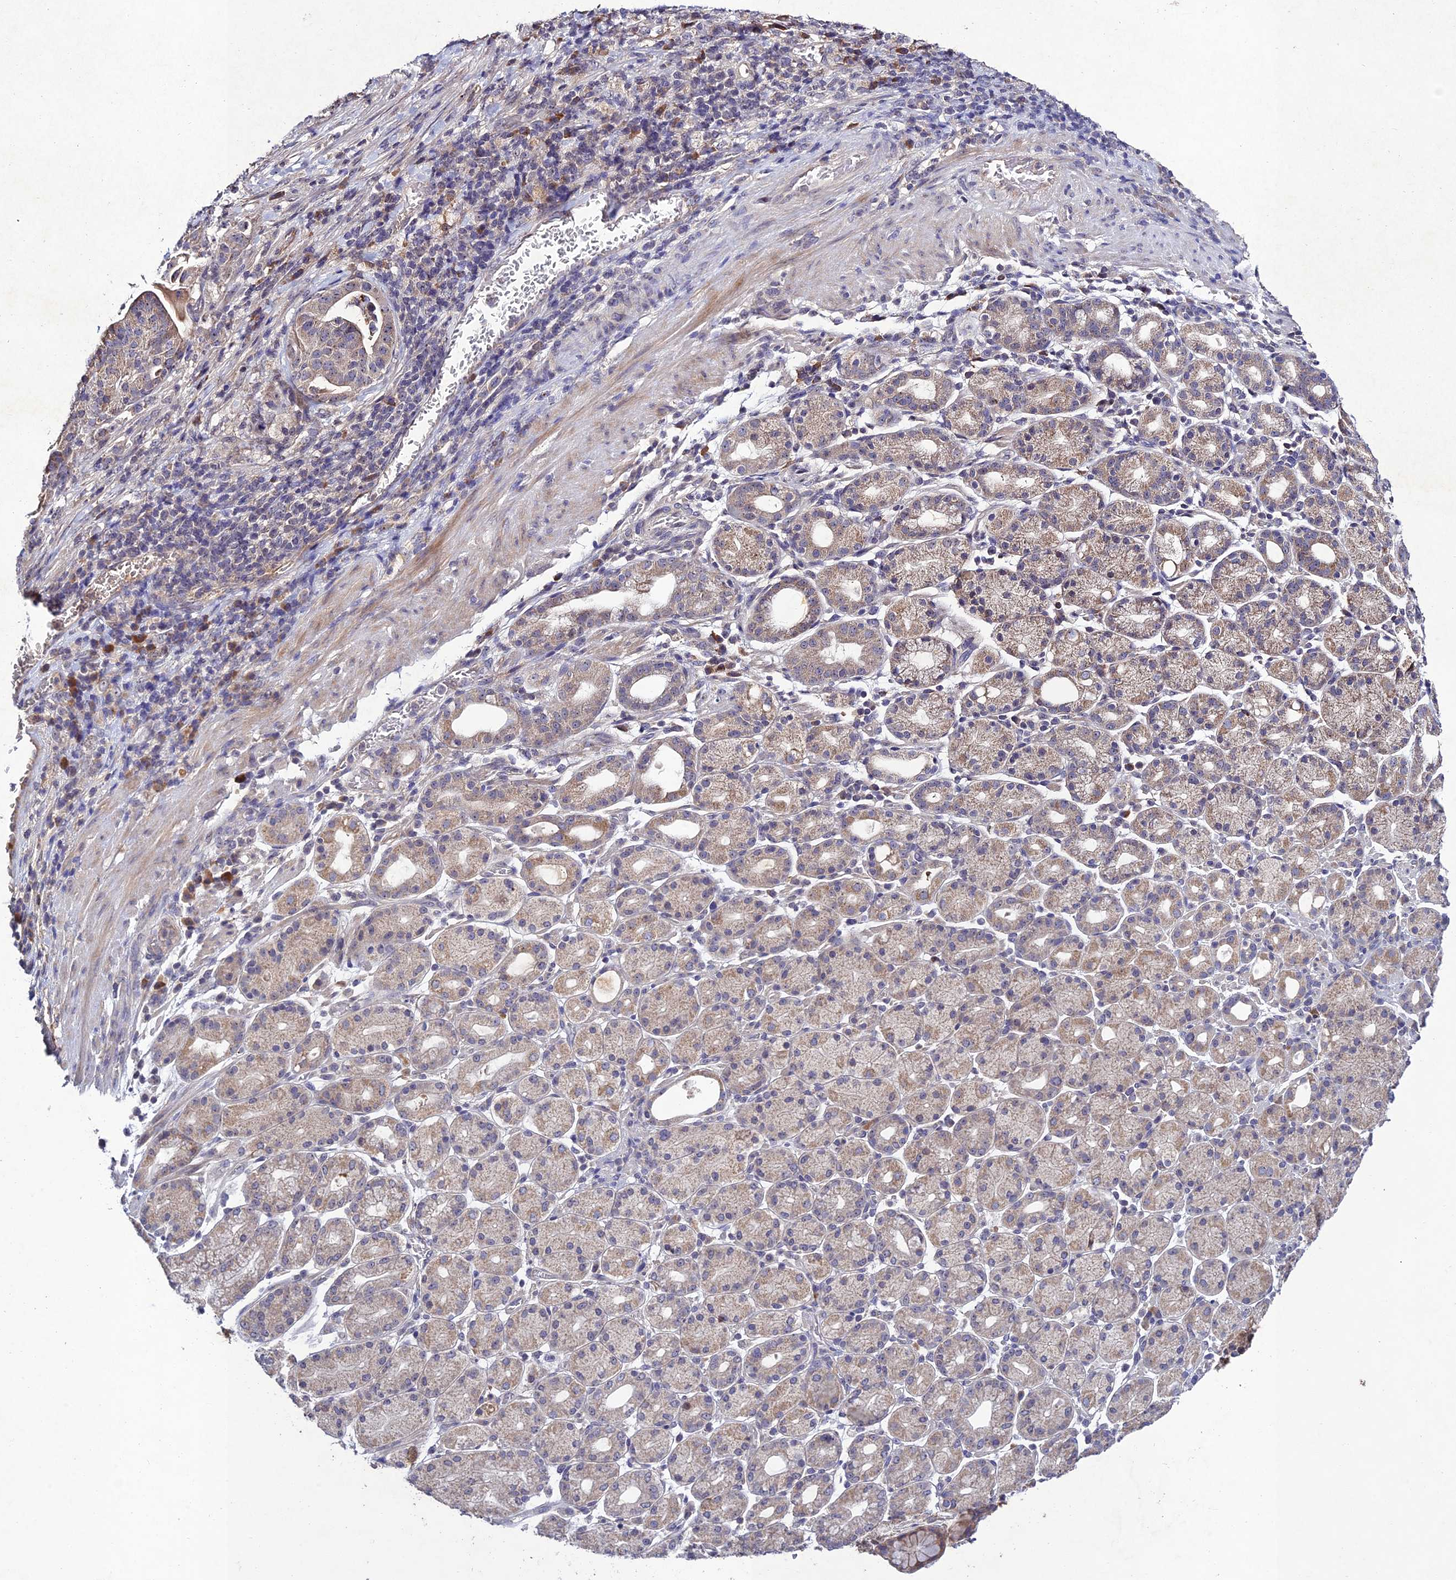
{"staining": {"intensity": "weak", "quantity": "<25%", "location": "cytoplasmic/membranous"}, "tissue": "stomach cancer", "cell_type": "Tumor cells", "image_type": "cancer", "snomed": [{"axis": "morphology", "description": "Adenocarcinoma, NOS"}, {"axis": "topography", "description": "Stomach"}], "caption": "Tumor cells show no significant staining in stomach cancer. Nuclei are stained in blue.", "gene": "CHST5", "patient": {"sex": "male", "age": 48}}